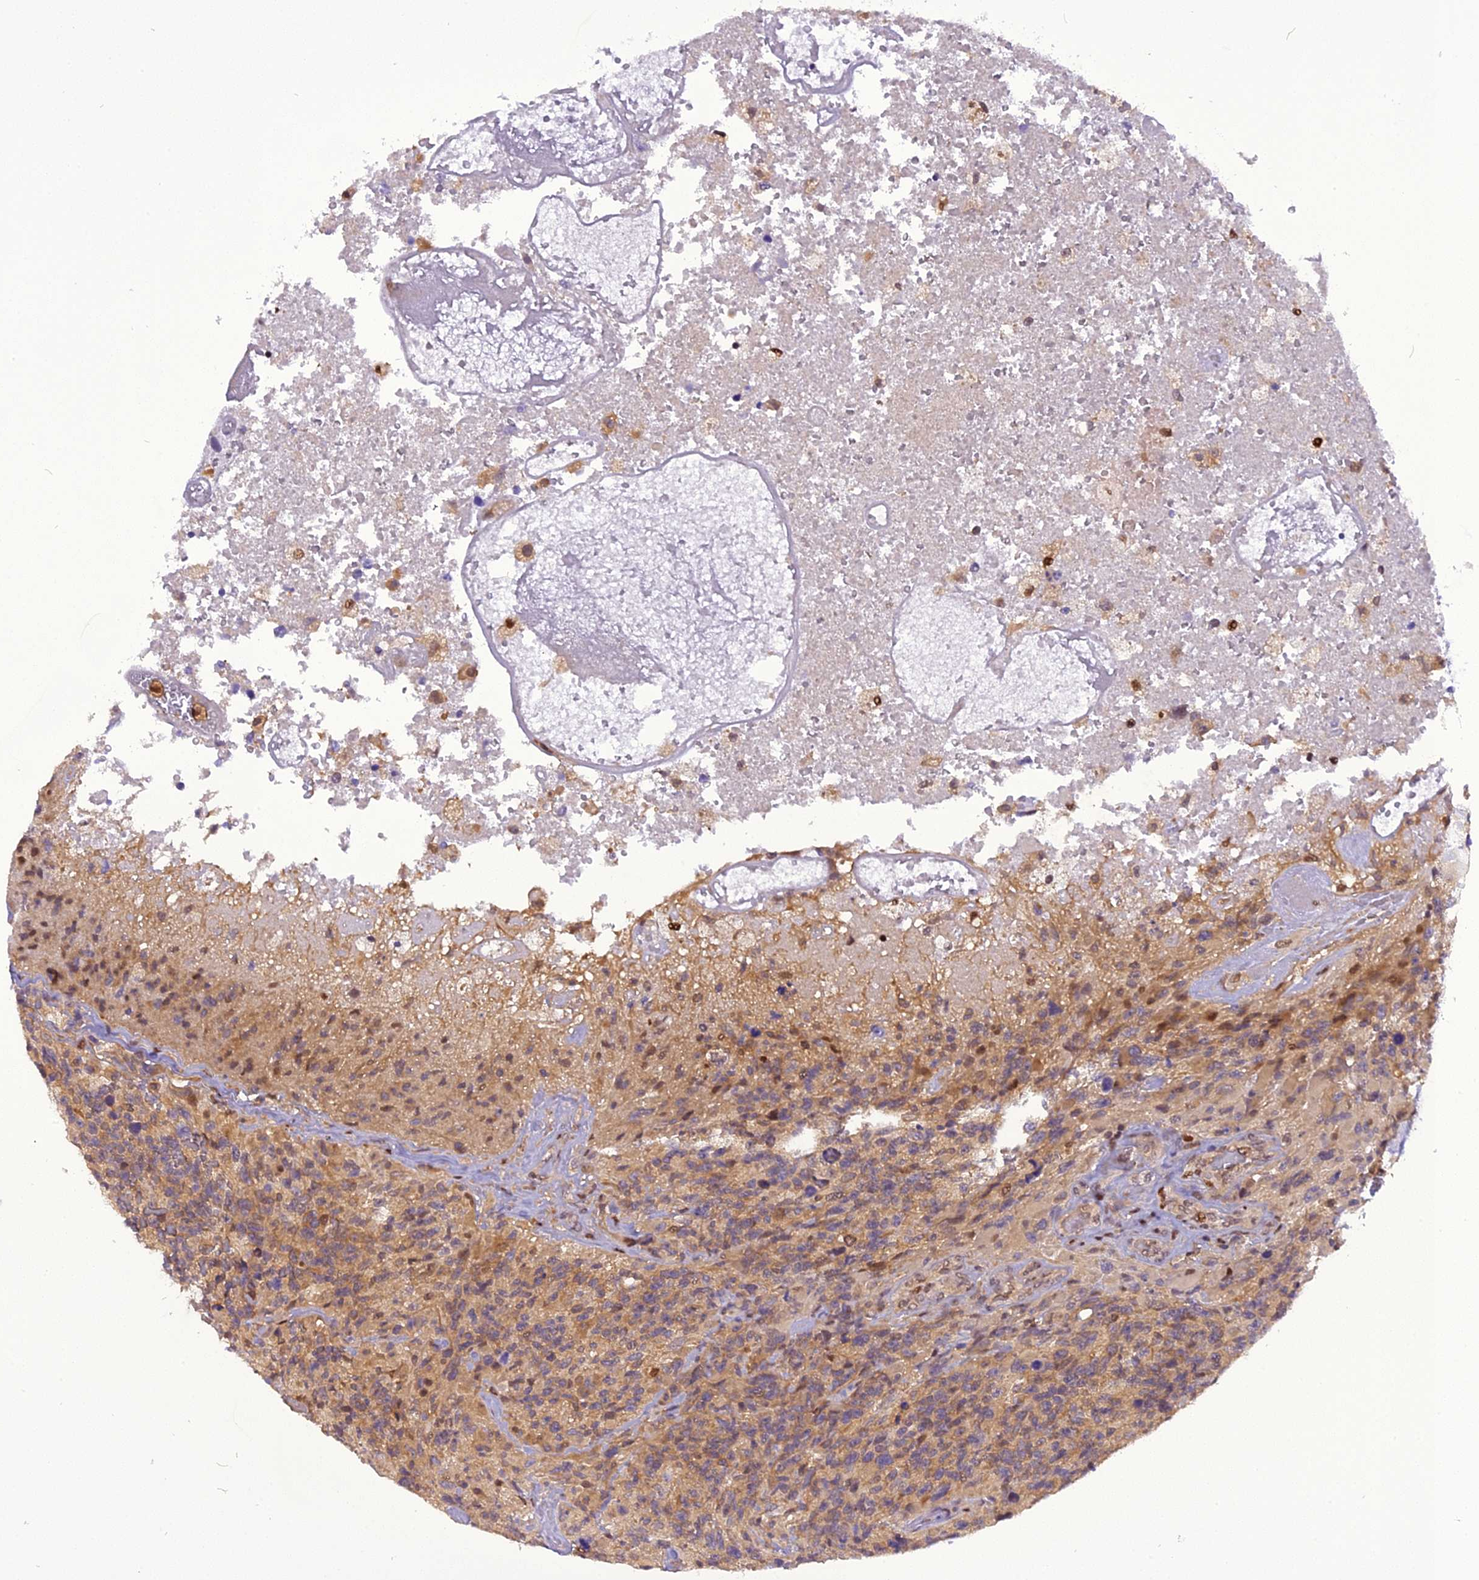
{"staining": {"intensity": "moderate", "quantity": ">75%", "location": "cytoplasmic/membranous"}, "tissue": "glioma", "cell_type": "Tumor cells", "image_type": "cancer", "snomed": [{"axis": "morphology", "description": "Glioma, malignant, High grade"}, {"axis": "topography", "description": "Brain"}], "caption": "DAB (3,3'-diaminobenzidine) immunohistochemical staining of malignant high-grade glioma reveals moderate cytoplasmic/membranous protein expression in approximately >75% of tumor cells. Nuclei are stained in blue.", "gene": "RABGGTA", "patient": {"sex": "male", "age": 76}}